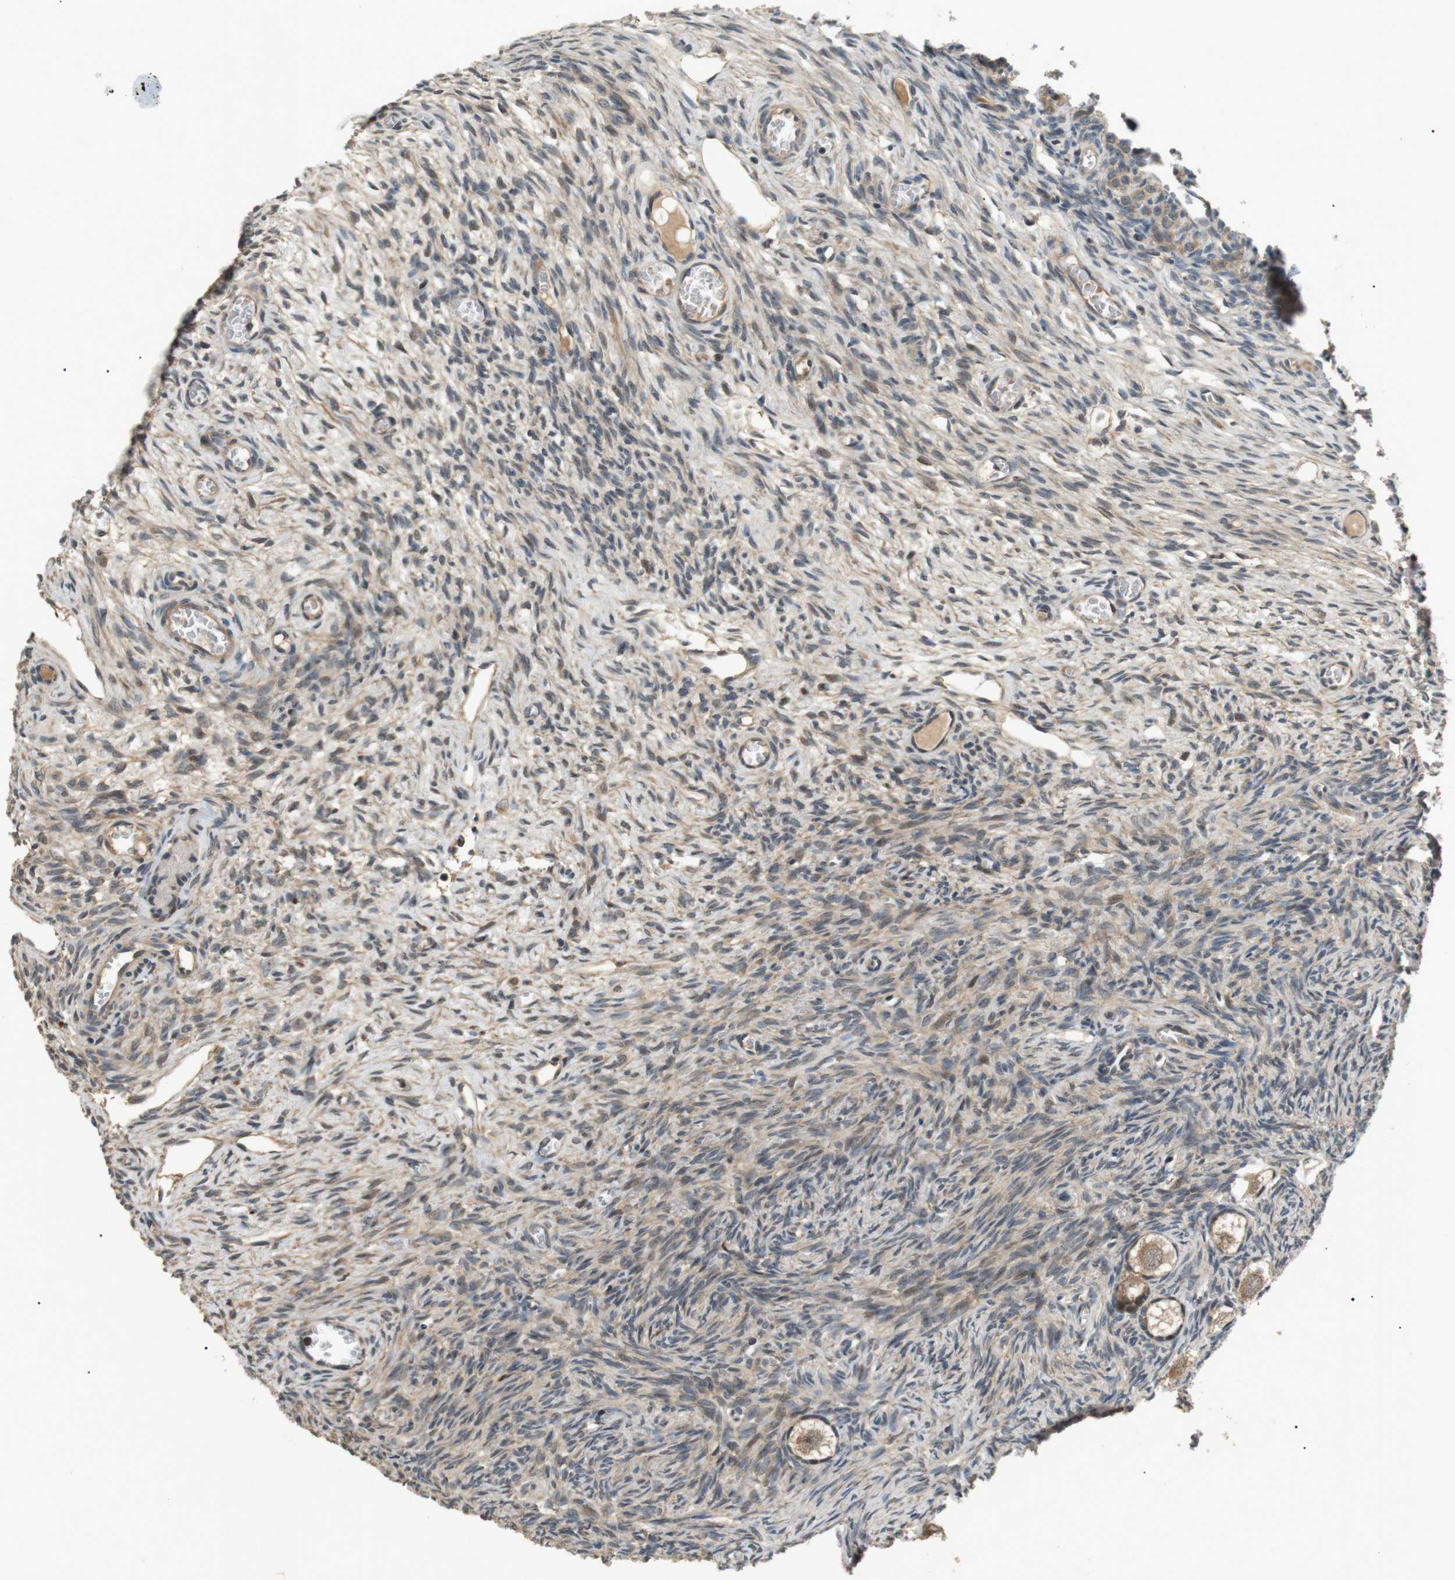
{"staining": {"intensity": "weak", "quantity": ">75%", "location": "cytoplasmic/membranous"}, "tissue": "ovary", "cell_type": "Follicle cells", "image_type": "normal", "snomed": [{"axis": "morphology", "description": "Normal tissue, NOS"}, {"axis": "topography", "description": "Ovary"}], "caption": "Immunohistochemistry photomicrograph of benign human ovary stained for a protein (brown), which shows low levels of weak cytoplasmic/membranous staining in approximately >75% of follicle cells.", "gene": "HSPA13", "patient": {"sex": "female", "age": 27}}